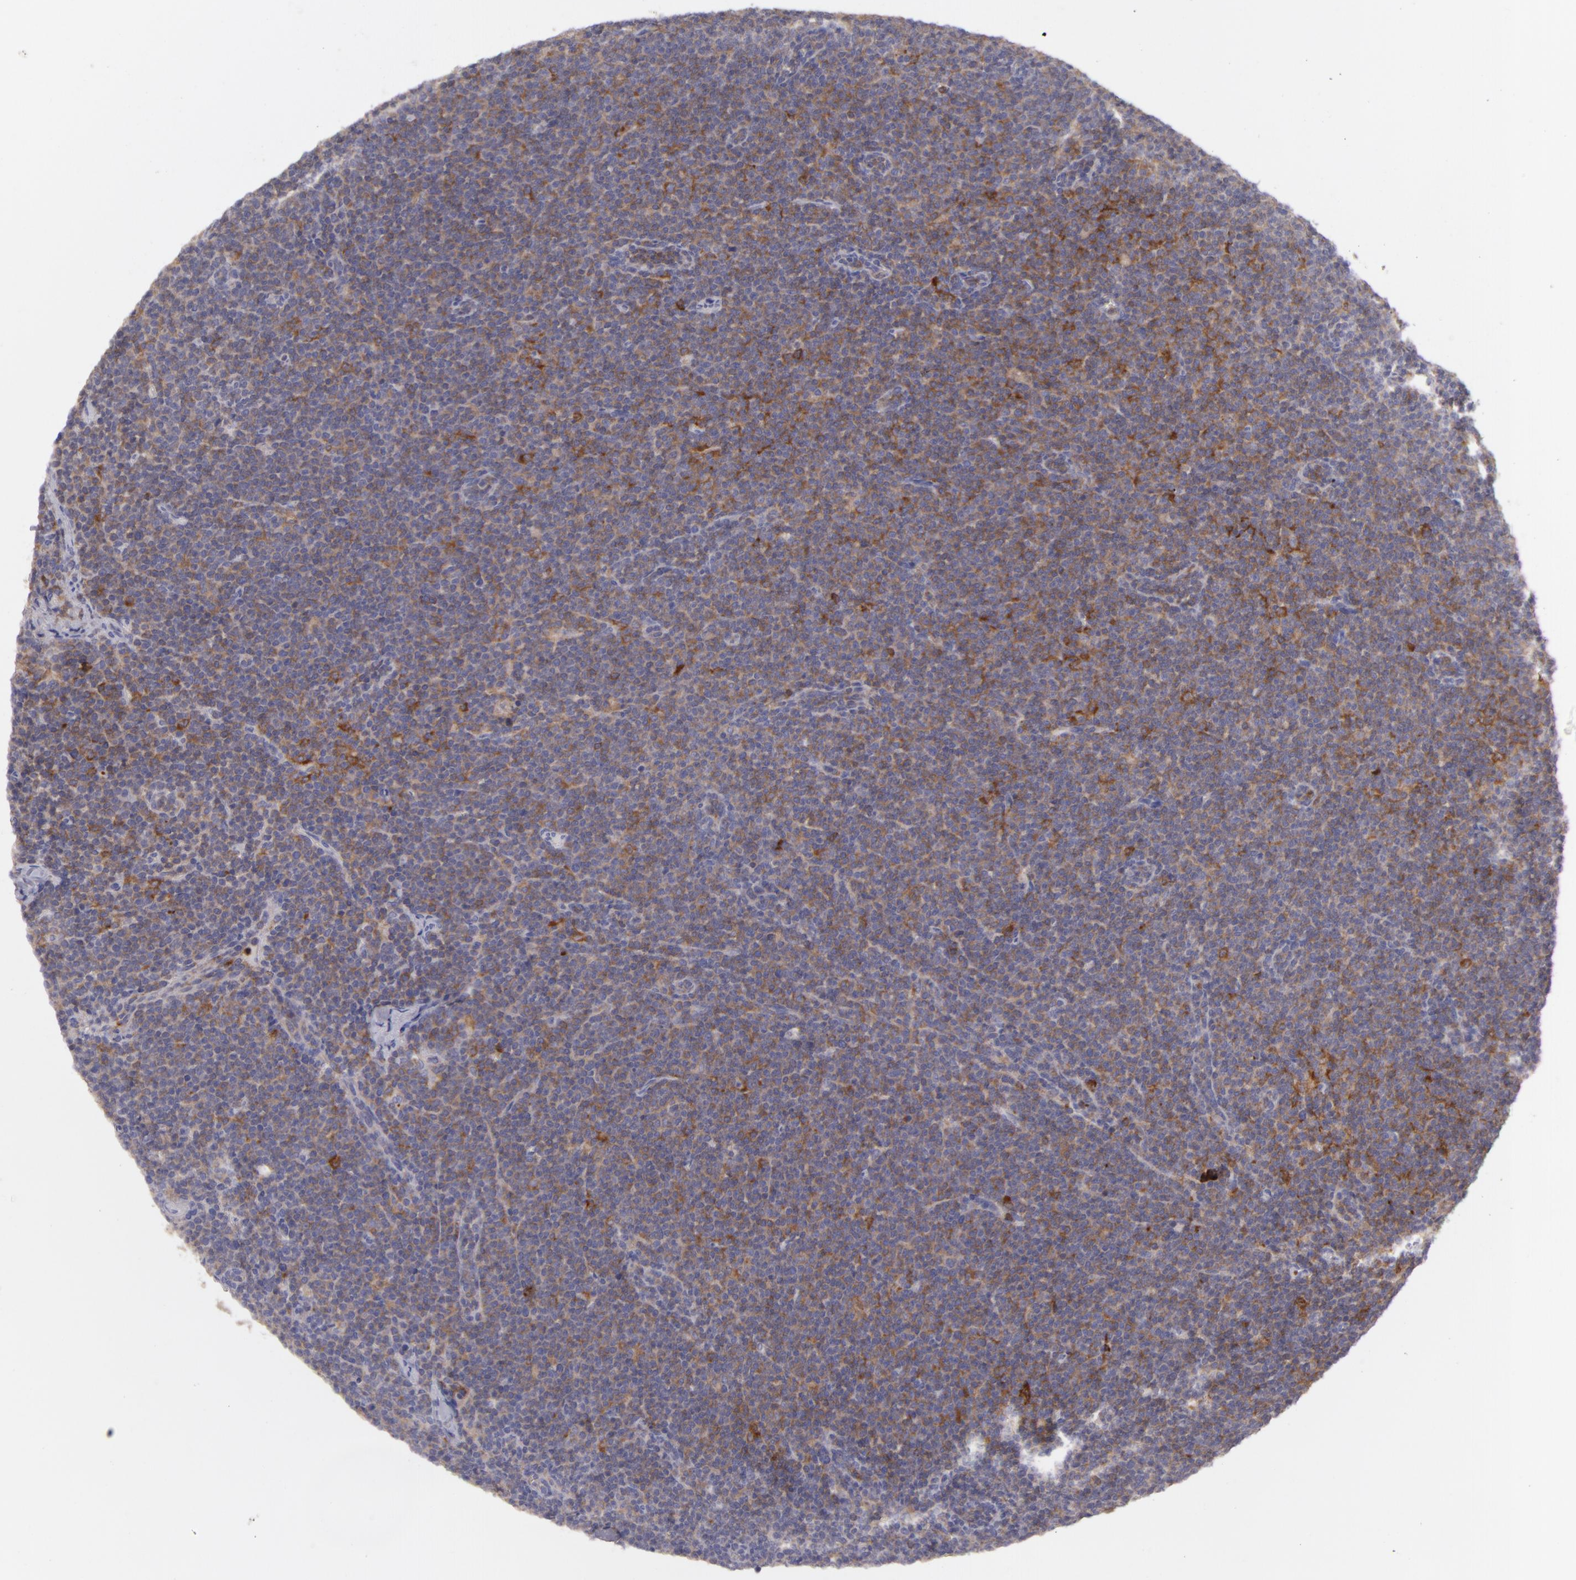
{"staining": {"intensity": "moderate", "quantity": ">75%", "location": "cytoplasmic/membranous"}, "tissue": "lymphoma", "cell_type": "Tumor cells", "image_type": "cancer", "snomed": [{"axis": "morphology", "description": "Malignant lymphoma, non-Hodgkin's type, High grade"}, {"axis": "topography", "description": "Lymph node"}], "caption": "IHC of human lymphoma displays medium levels of moderate cytoplasmic/membranous positivity in about >75% of tumor cells.", "gene": "MMP10", "patient": {"sex": "female", "age": 58}}